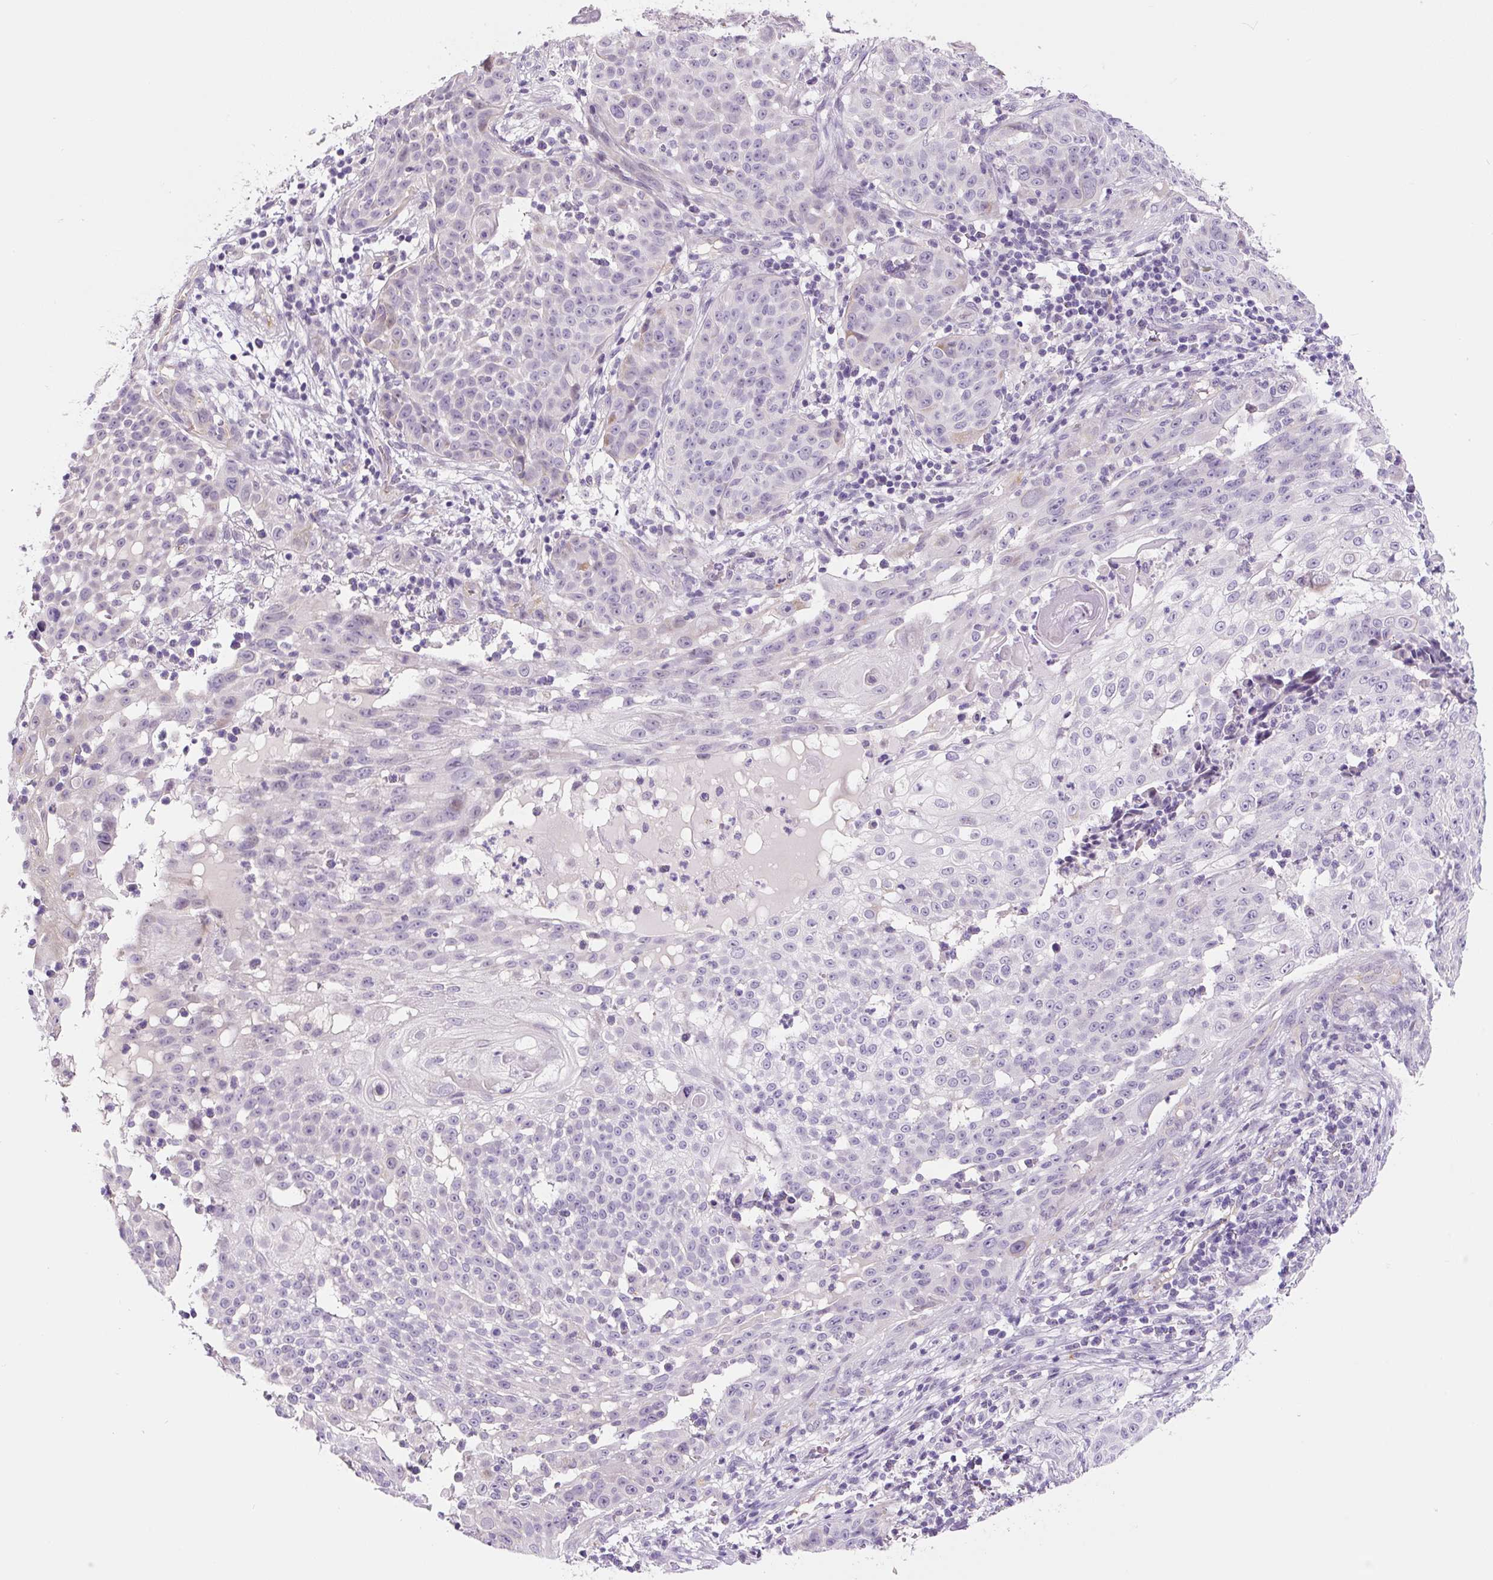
{"staining": {"intensity": "negative", "quantity": "none", "location": "none"}, "tissue": "skin cancer", "cell_type": "Tumor cells", "image_type": "cancer", "snomed": [{"axis": "morphology", "description": "Squamous cell carcinoma, NOS"}, {"axis": "topography", "description": "Skin"}], "caption": "There is no significant staining in tumor cells of skin cancer (squamous cell carcinoma).", "gene": "CCL25", "patient": {"sex": "male", "age": 24}}